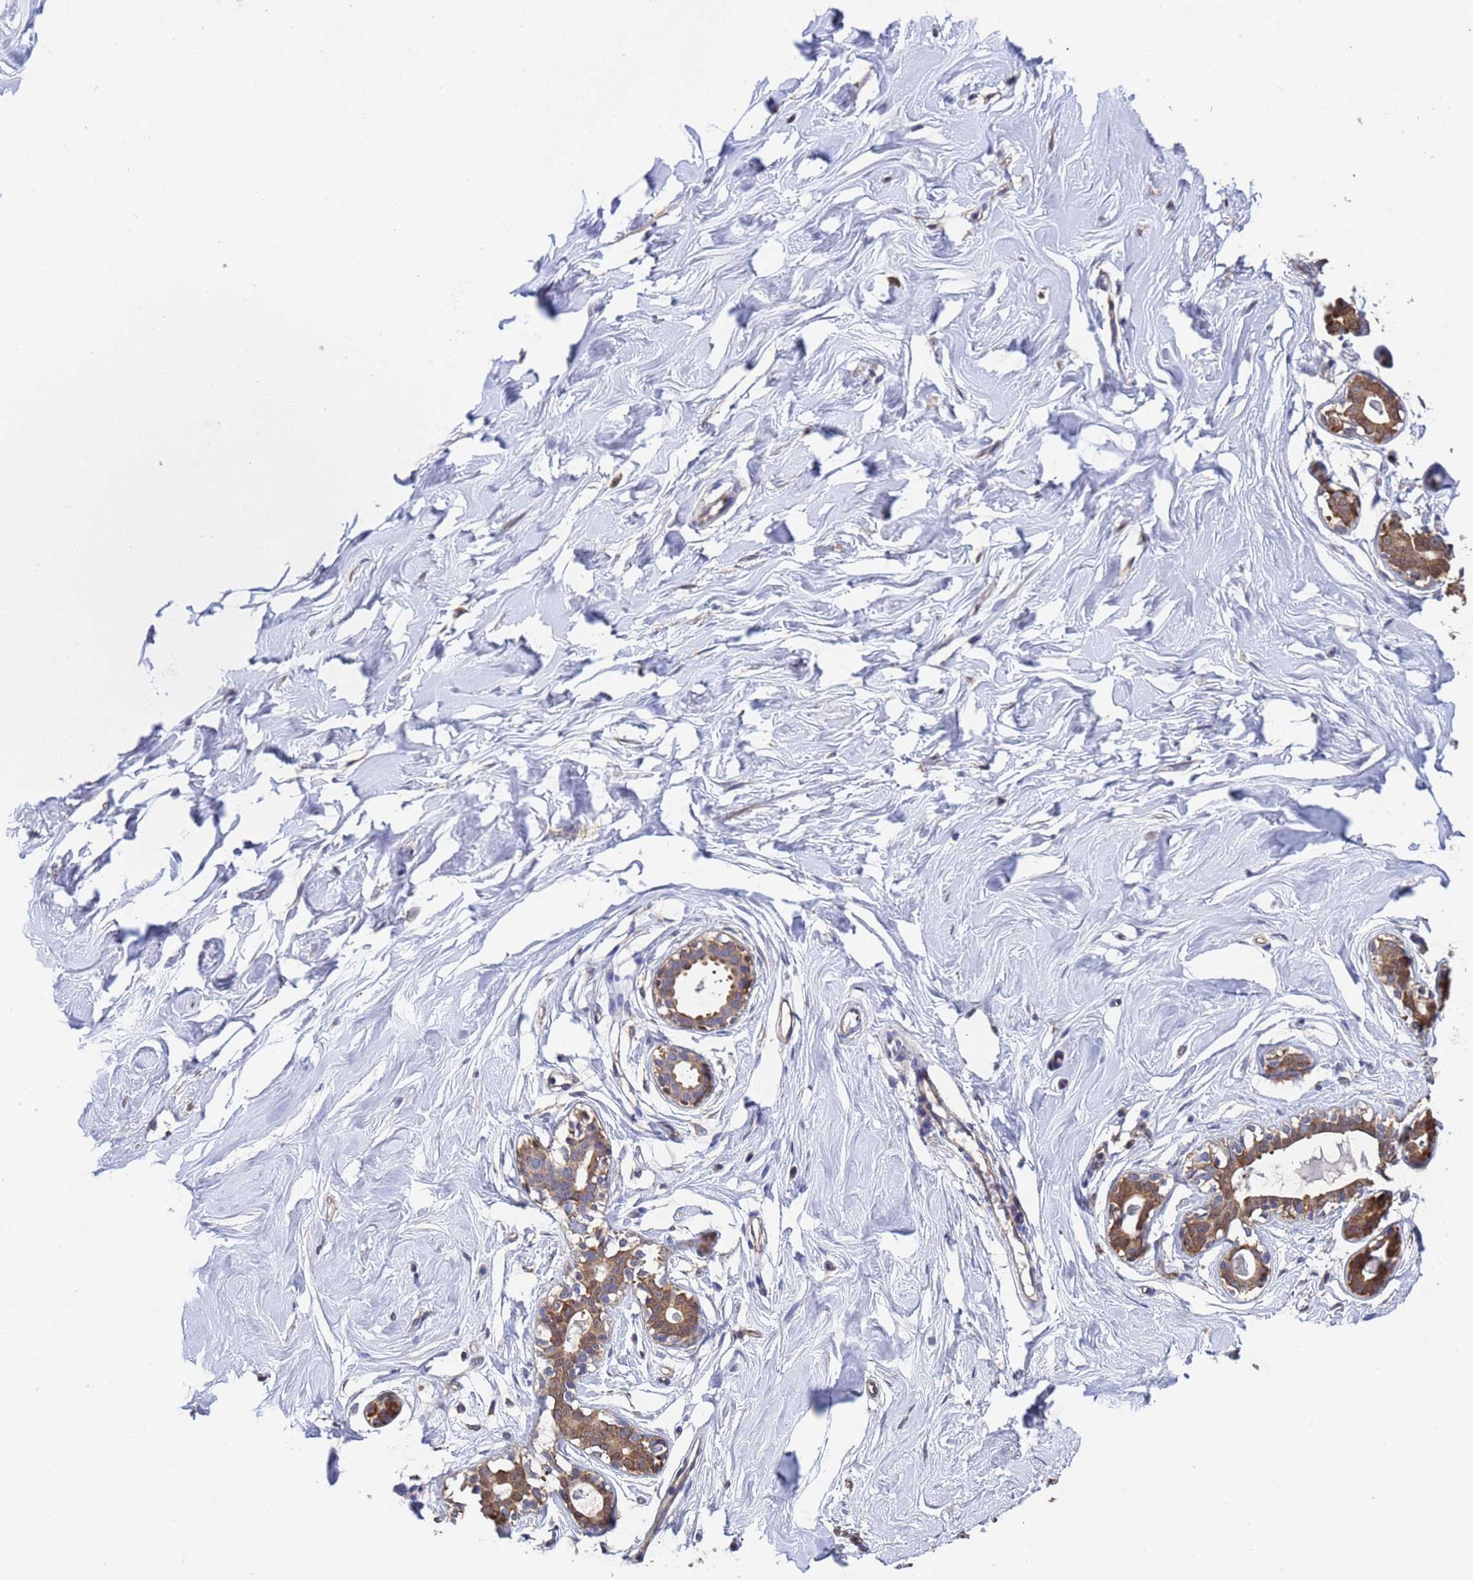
{"staining": {"intensity": "negative", "quantity": "none", "location": "none"}, "tissue": "breast", "cell_type": "Adipocytes", "image_type": "normal", "snomed": [{"axis": "morphology", "description": "Normal tissue, NOS"}, {"axis": "morphology", "description": "Adenoma, NOS"}, {"axis": "topography", "description": "Breast"}], "caption": "High magnification brightfield microscopy of benign breast stained with DAB (3,3'-diaminobenzidine) (brown) and counterstained with hematoxylin (blue): adipocytes show no significant expression. Brightfield microscopy of immunohistochemistry (IHC) stained with DAB (brown) and hematoxylin (blue), captured at high magnification.", "gene": "FAM25A", "patient": {"sex": "female", "age": 23}}